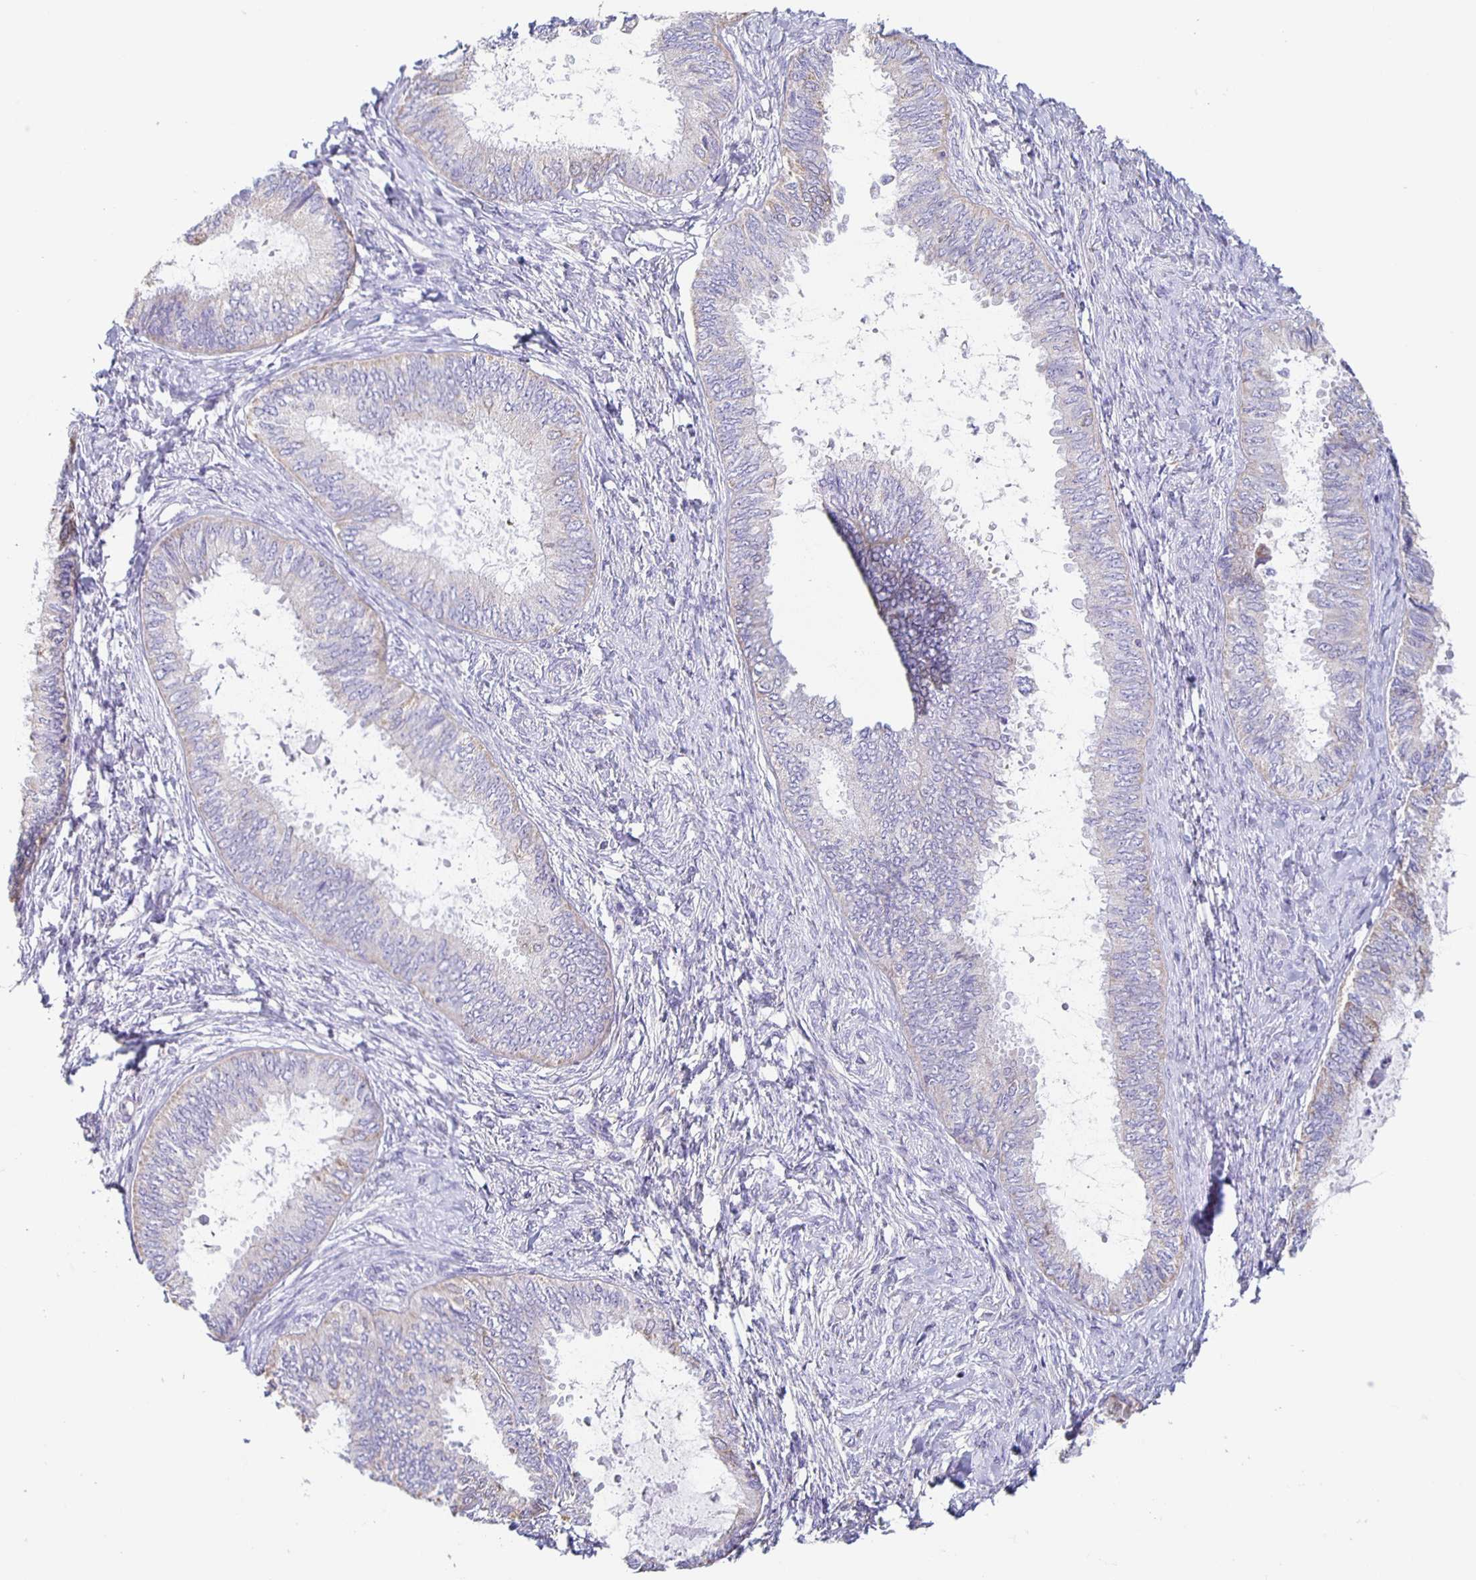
{"staining": {"intensity": "negative", "quantity": "none", "location": "none"}, "tissue": "ovarian cancer", "cell_type": "Tumor cells", "image_type": "cancer", "snomed": [{"axis": "morphology", "description": "Carcinoma, endometroid"}, {"axis": "topography", "description": "Ovary"}], "caption": "Protein analysis of endometroid carcinoma (ovarian) reveals no significant staining in tumor cells. (DAB (3,3'-diaminobenzidine) immunohistochemistry (IHC), high magnification).", "gene": "TPPP", "patient": {"sex": "female", "age": 70}}